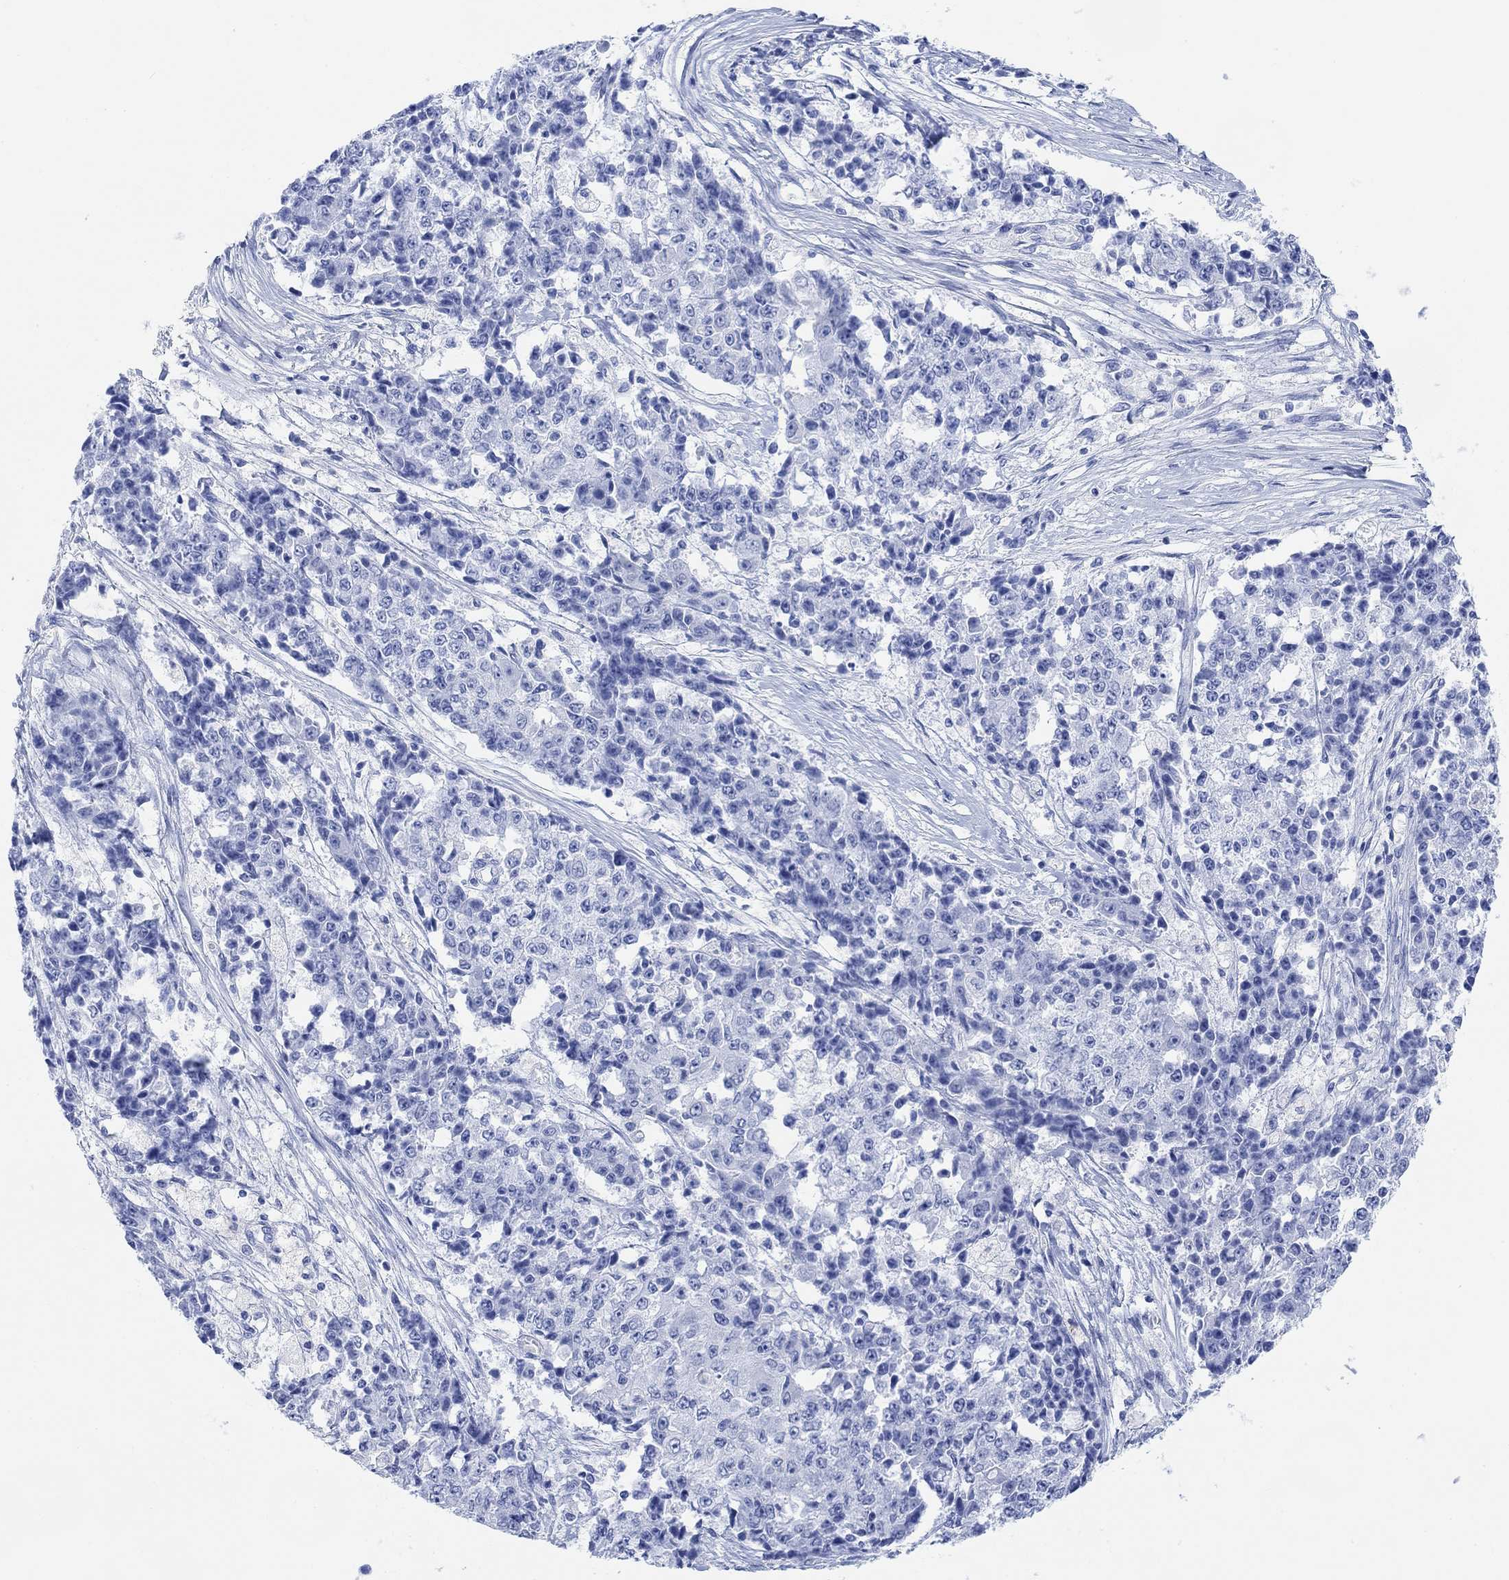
{"staining": {"intensity": "negative", "quantity": "none", "location": "none"}, "tissue": "ovarian cancer", "cell_type": "Tumor cells", "image_type": "cancer", "snomed": [{"axis": "morphology", "description": "Carcinoma, endometroid"}, {"axis": "topography", "description": "Ovary"}], "caption": "Tumor cells show no significant protein expression in ovarian cancer.", "gene": "ANKRD33", "patient": {"sex": "female", "age": 42}}